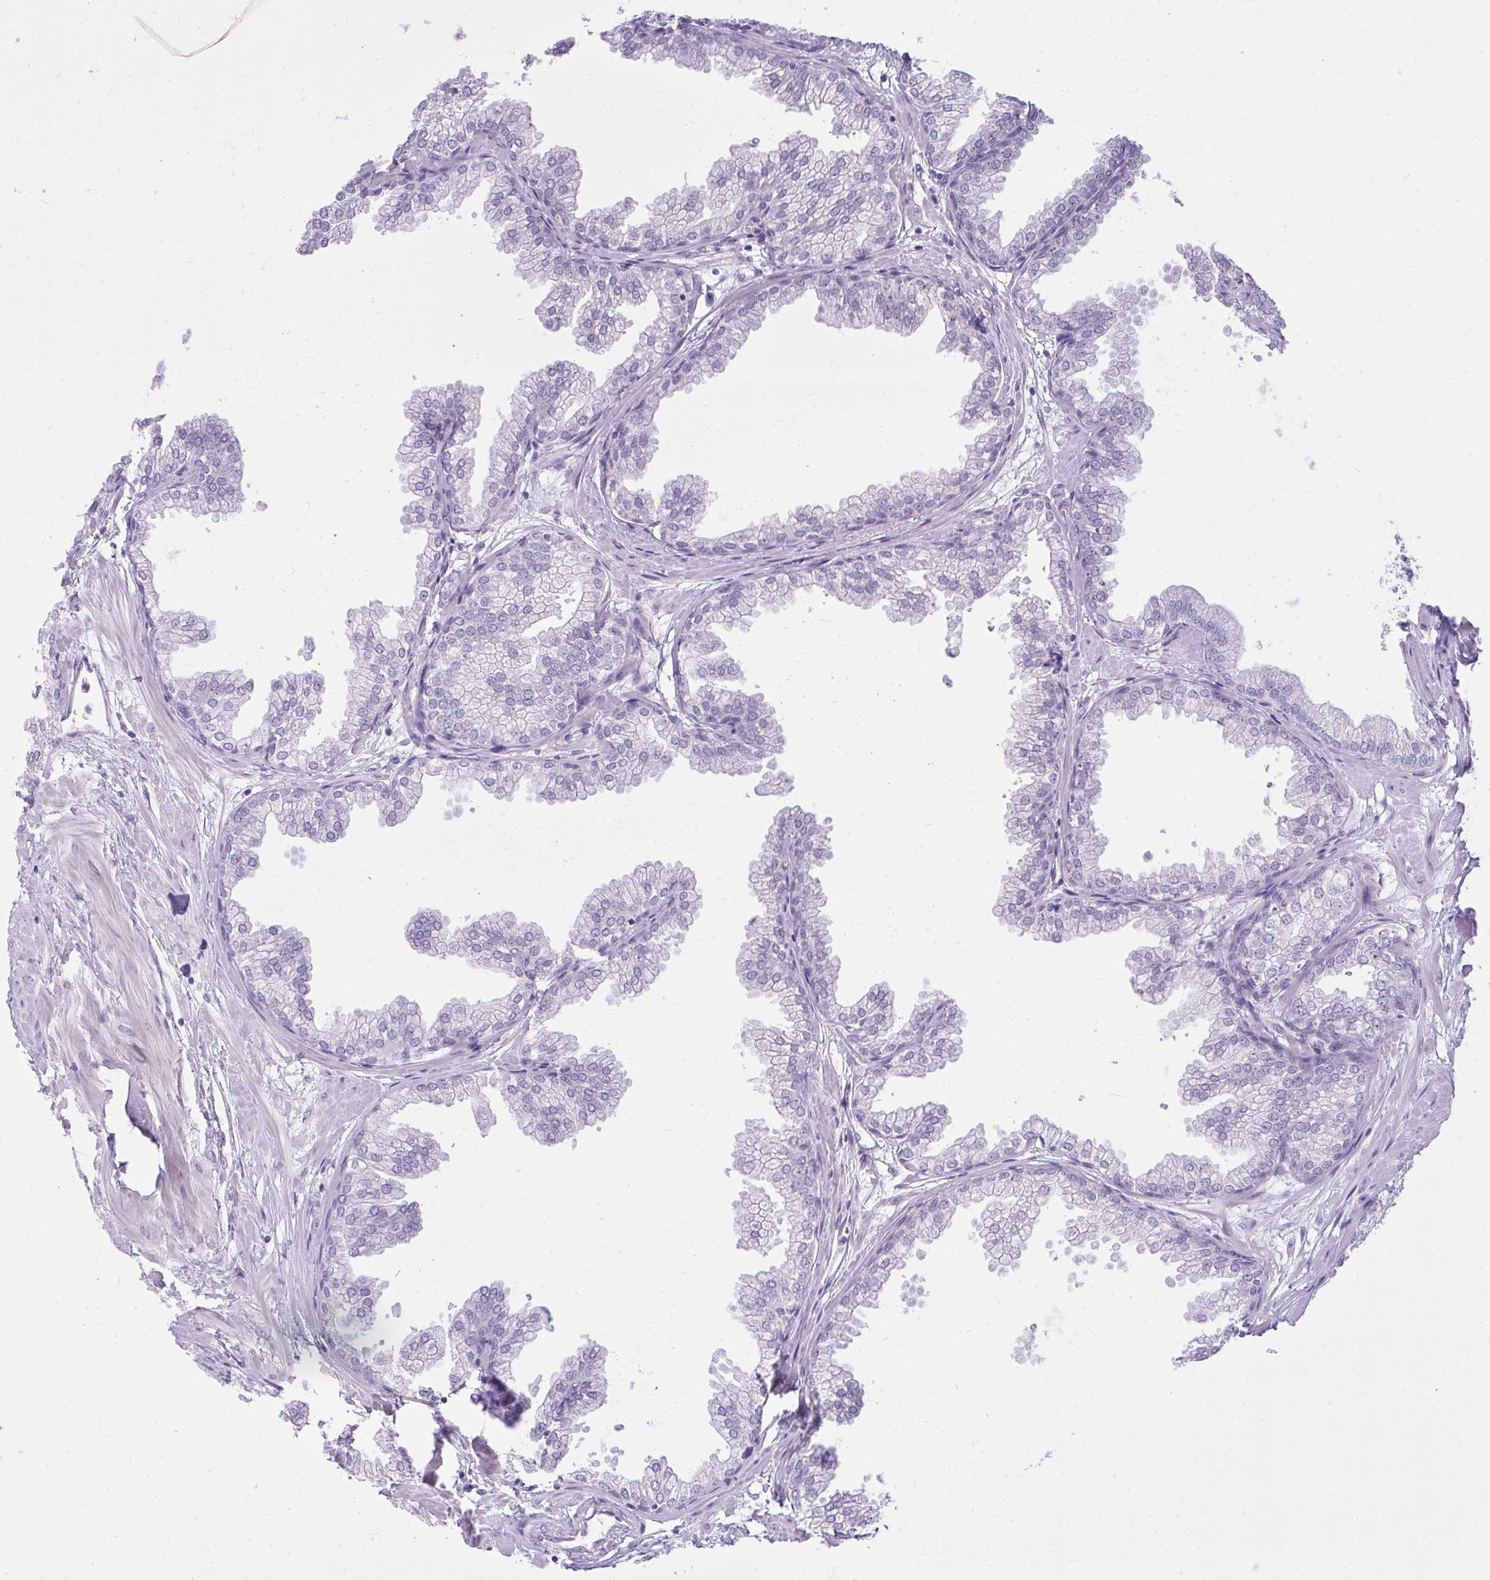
{"staining": {"intensity": "negative", "quantity": "none", "location": "none"}, "tissue": "prostate", "cell_type": "Glandular cells", "image_type": "normal", "snomed": [{"axis": "morphology", "description": "Normal tissue, NOS"}, {"axis": "topography", "description": "Prostate"}], "caption": "This micrograph is of unremarkable prostate stained with IHC to label a protein in brown with the nuclei are counter-stained blue. There is no expression in glandular cells. (DAB immunohistochemistry (IHC), high magnification).", "gene": "PRAP1", "patient": {"sex": "male", "age": 37}}